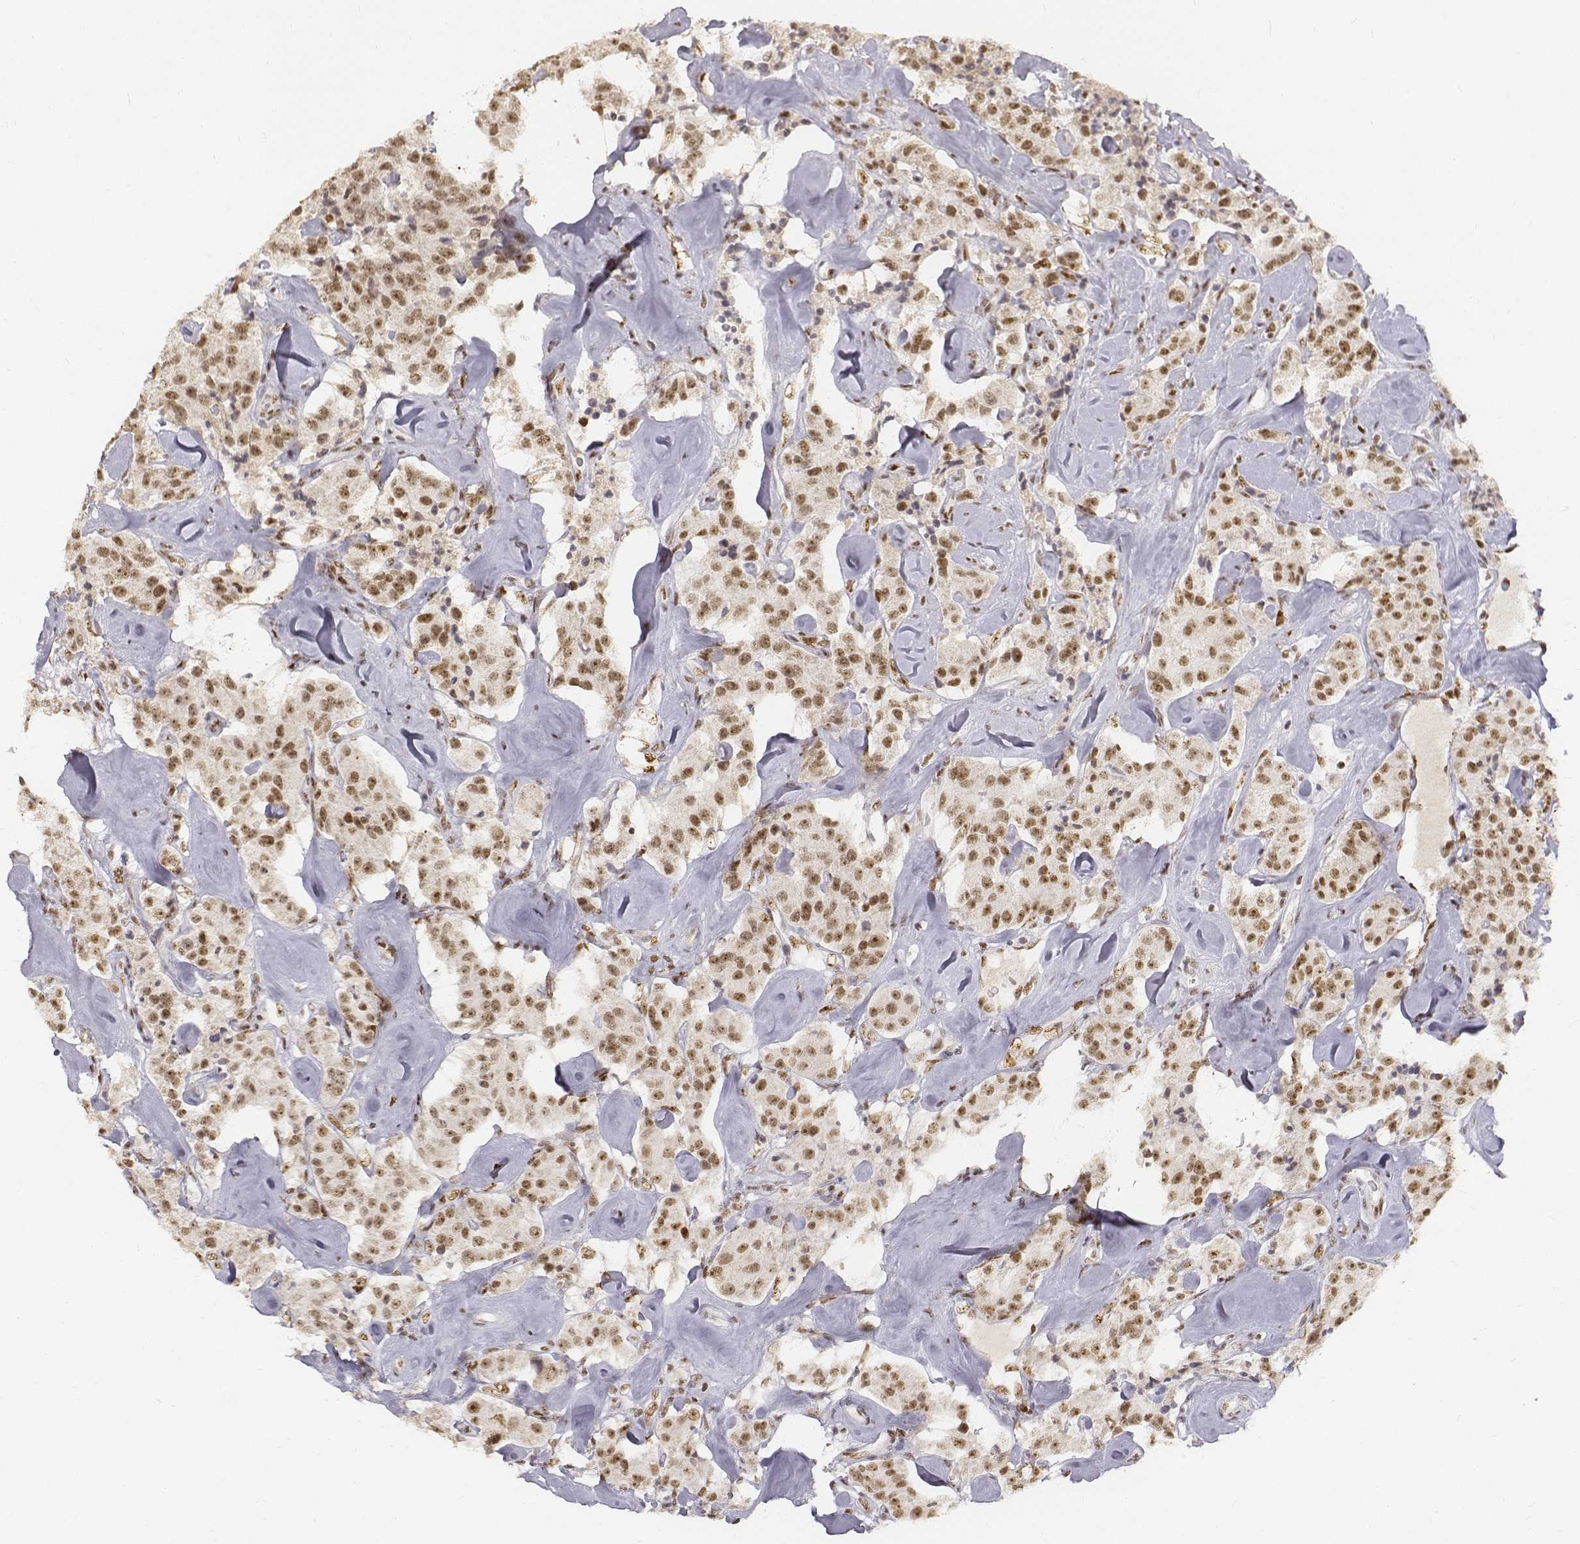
{"staining": {"intensity": "moderate", "quantity": ">75%", "location": "nuclear"}, "tissue": "carcinoid", "cell_type": "Tumor cells", "image_type": "cancer", "snomed": [{"axis": "morphology", "description": "Carcinoid, malignant, NOS"}, {"axis": "topography", "description": "Pancreas"}], "caption": "Carcinoid (malignant) was stained to show a protein in brown. There is medium levels of moderate nuclear staining in about >75% of tumor cells.", "gene": "PHF6", "patient": {"sex": "male", "age": 41}}